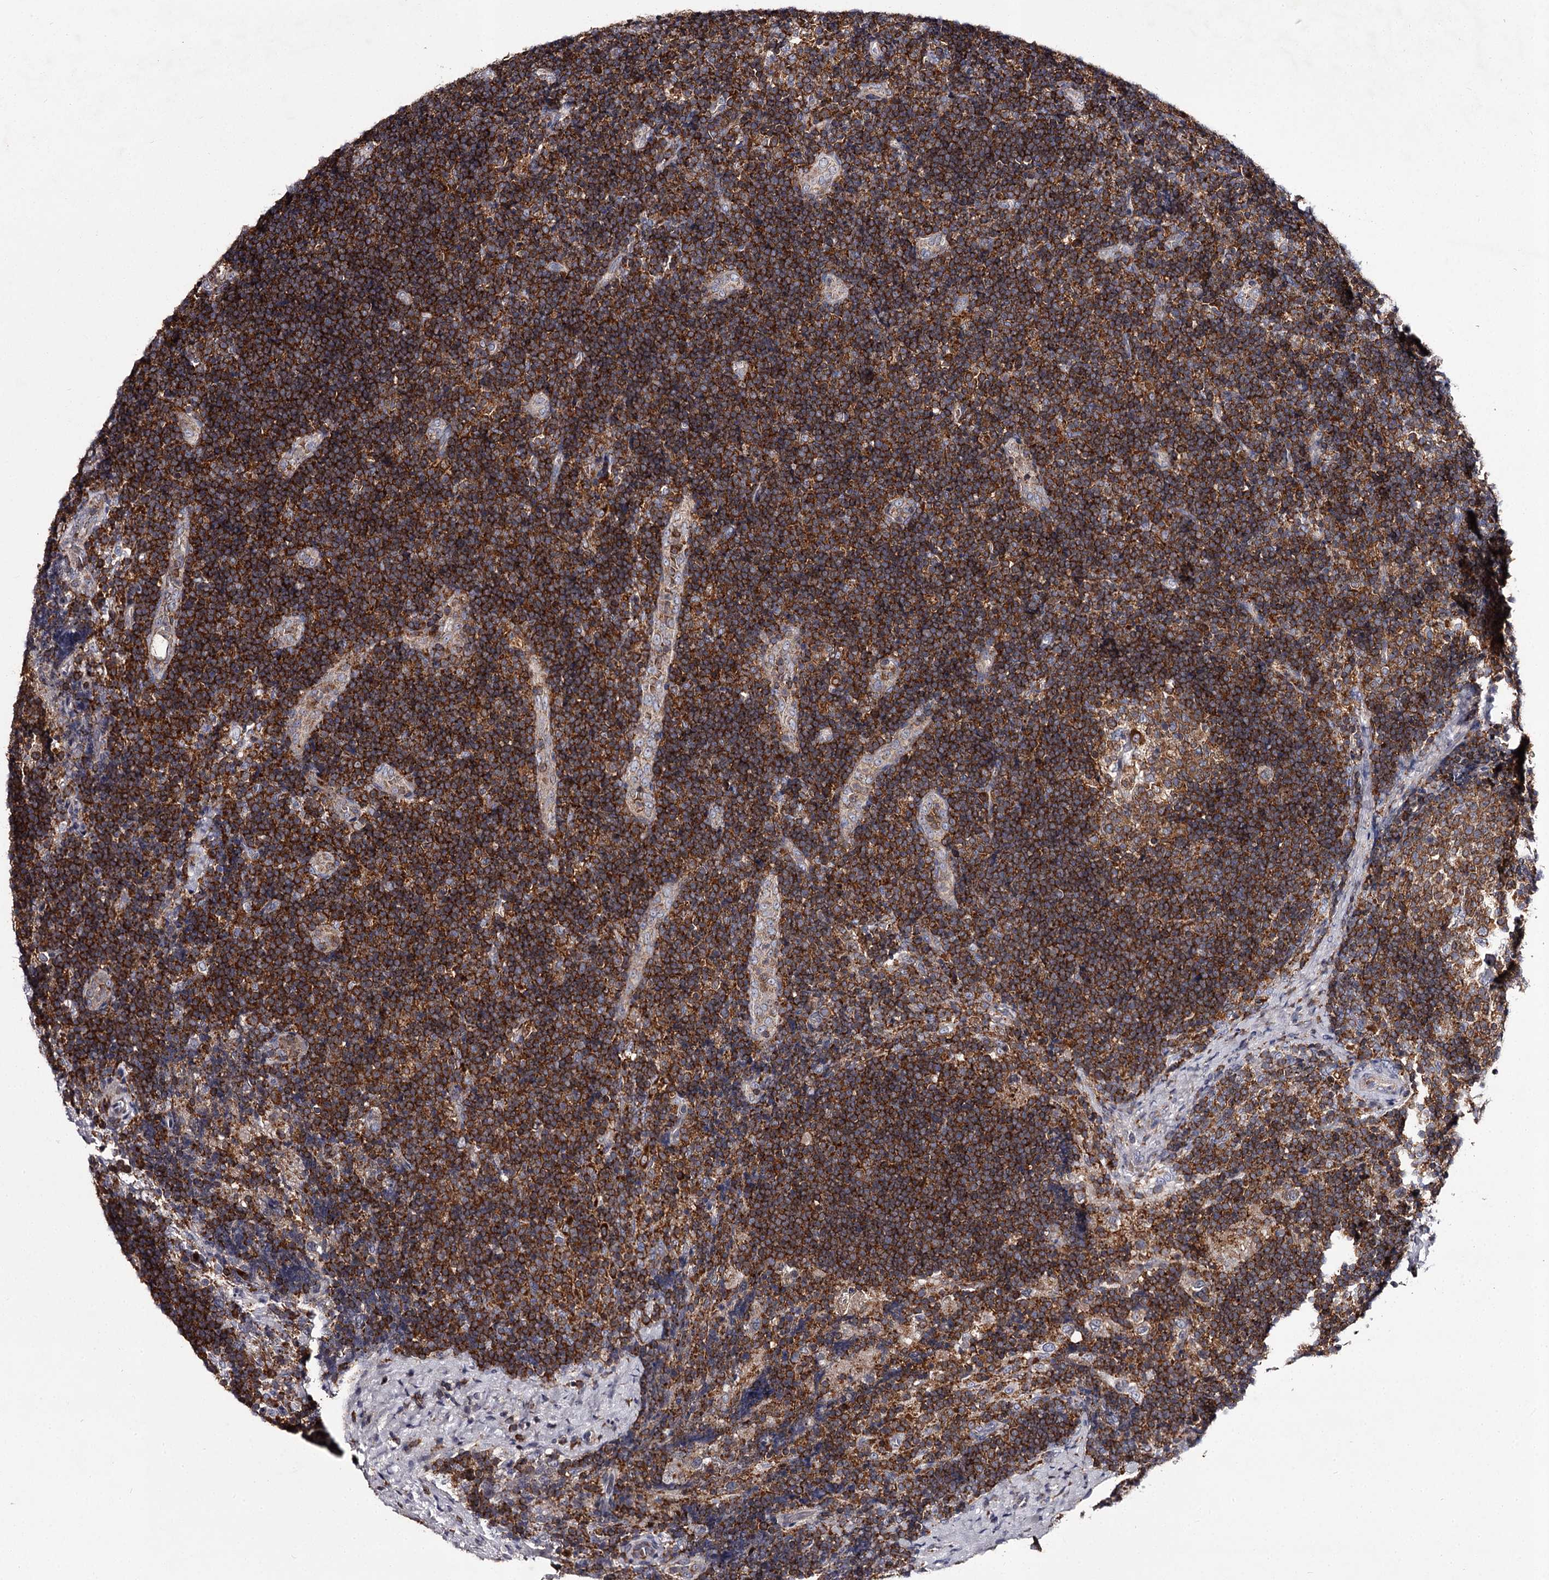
{"staining": {"intensity": "moderate", "quantity": ">75%", "location": "cytoplasmic/membranous"}, "tissue": "lymph node", "cell_type": "Germinal center cells", "image_type": "normal", "snomed": [{"axis": "morphology", "description": "Normal tissue, NOS"}, {"axis": "topography", "description": "Lymph node"}], "caption": "IHC of benign lymph node displays medium levels of moderate cytoplasmic/membranous staining in approximately >75% of germinal center cells. The staining is performed using DAB (3,3'-diaminobenzidine) brown chromogen to label protein expression. The nuclei are counter-stained blue using hematoxylin.", "gene": "RASSF6", "patient": {"sex": "female", "age": 22}}